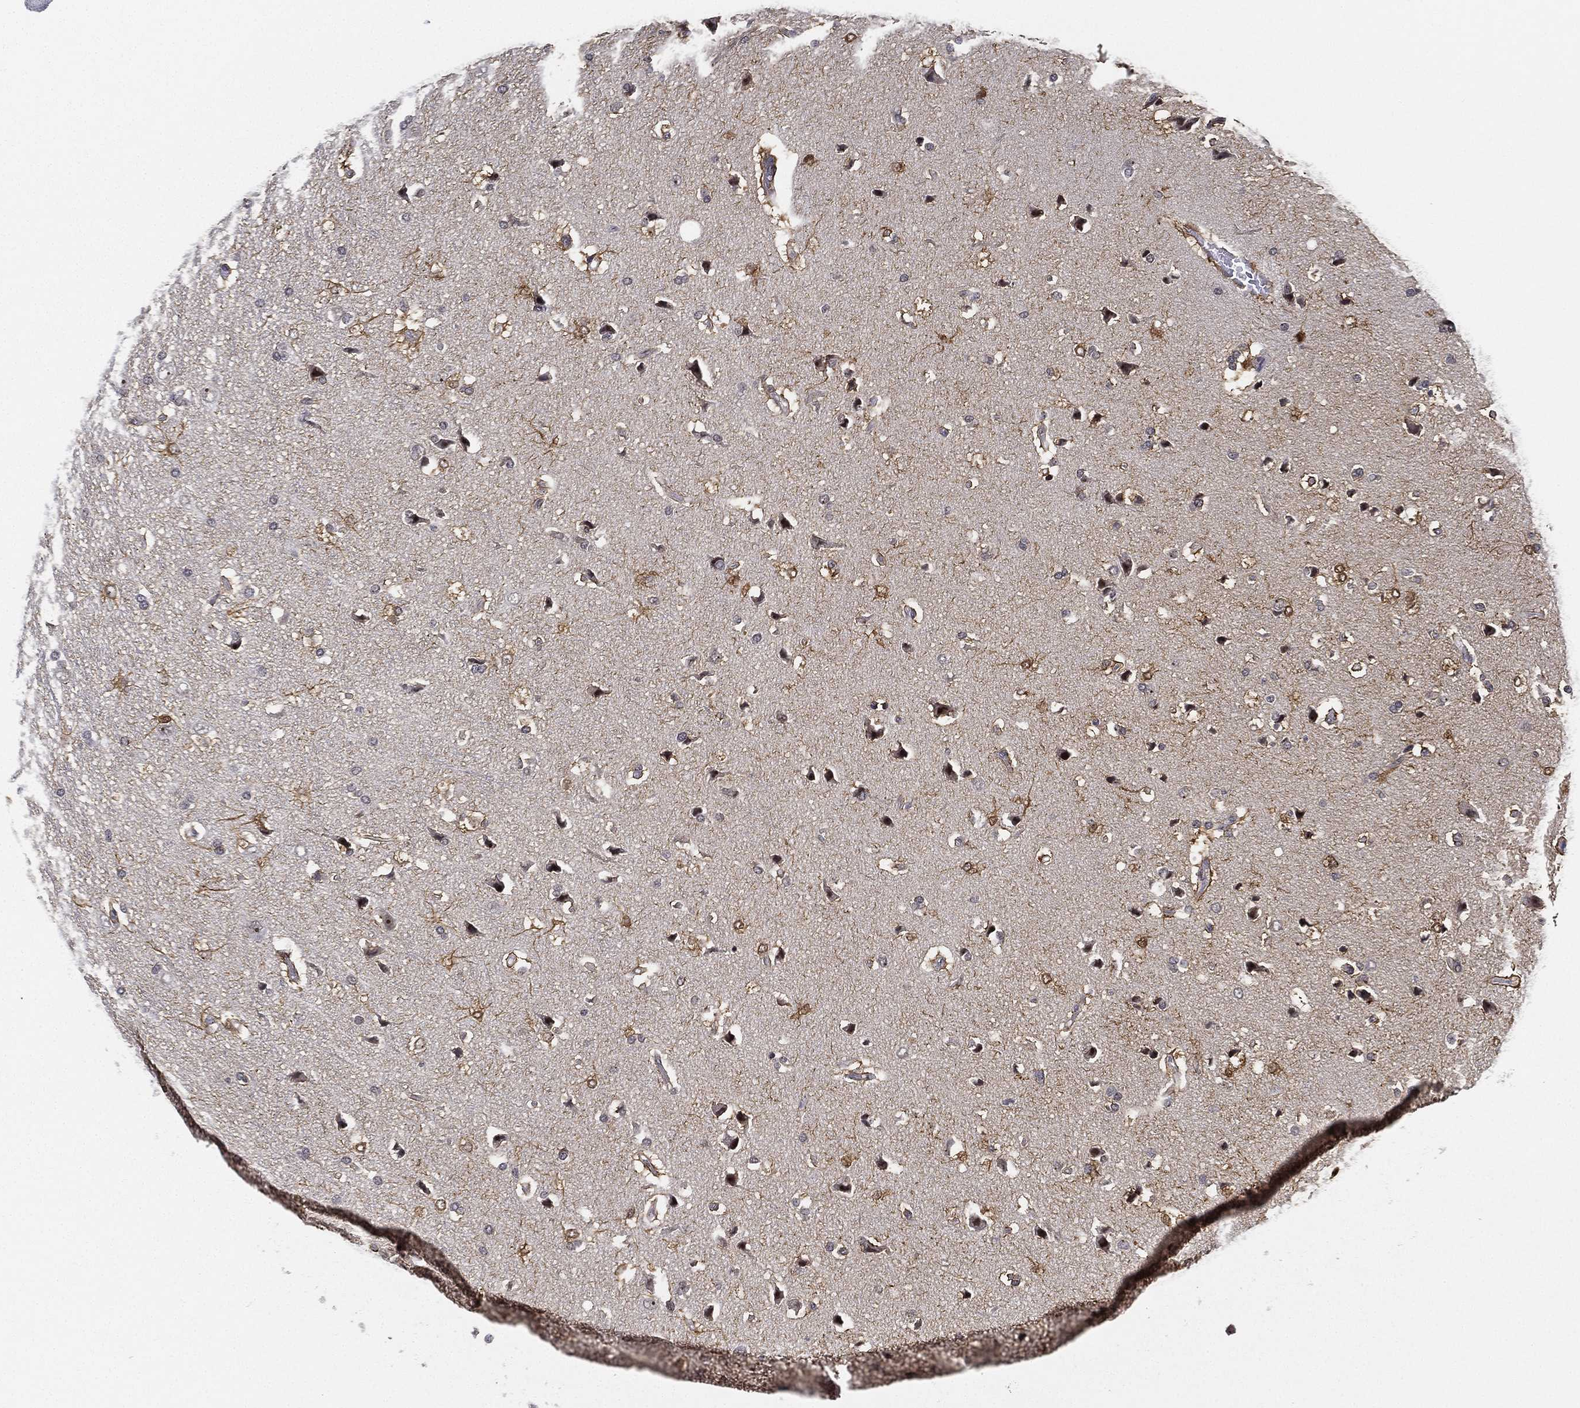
{"staining": {"intensity": "negative", "quantity": "none", "location": "none"}, "tissue": "glioma", "cell_type": "Tumor cells", "image_type": "cancer", "snomed": [{"axis": "morphology", "description": "Glioma, malignant, High grade"}, {"axis": "topography", "description": "Brain"}], "caption": "A high-resolution image shows immunohistochemistry staining of malignant high-grade glioma, which exhibits no significant positivity in tumor cells. (DAB (3,3'-diaminobenzidine) immunohistochemistry (IHC) with hematoxylin counter stain).", "gene": "PPP1R16B", "patient": {"sex": "female", "age": 63}}